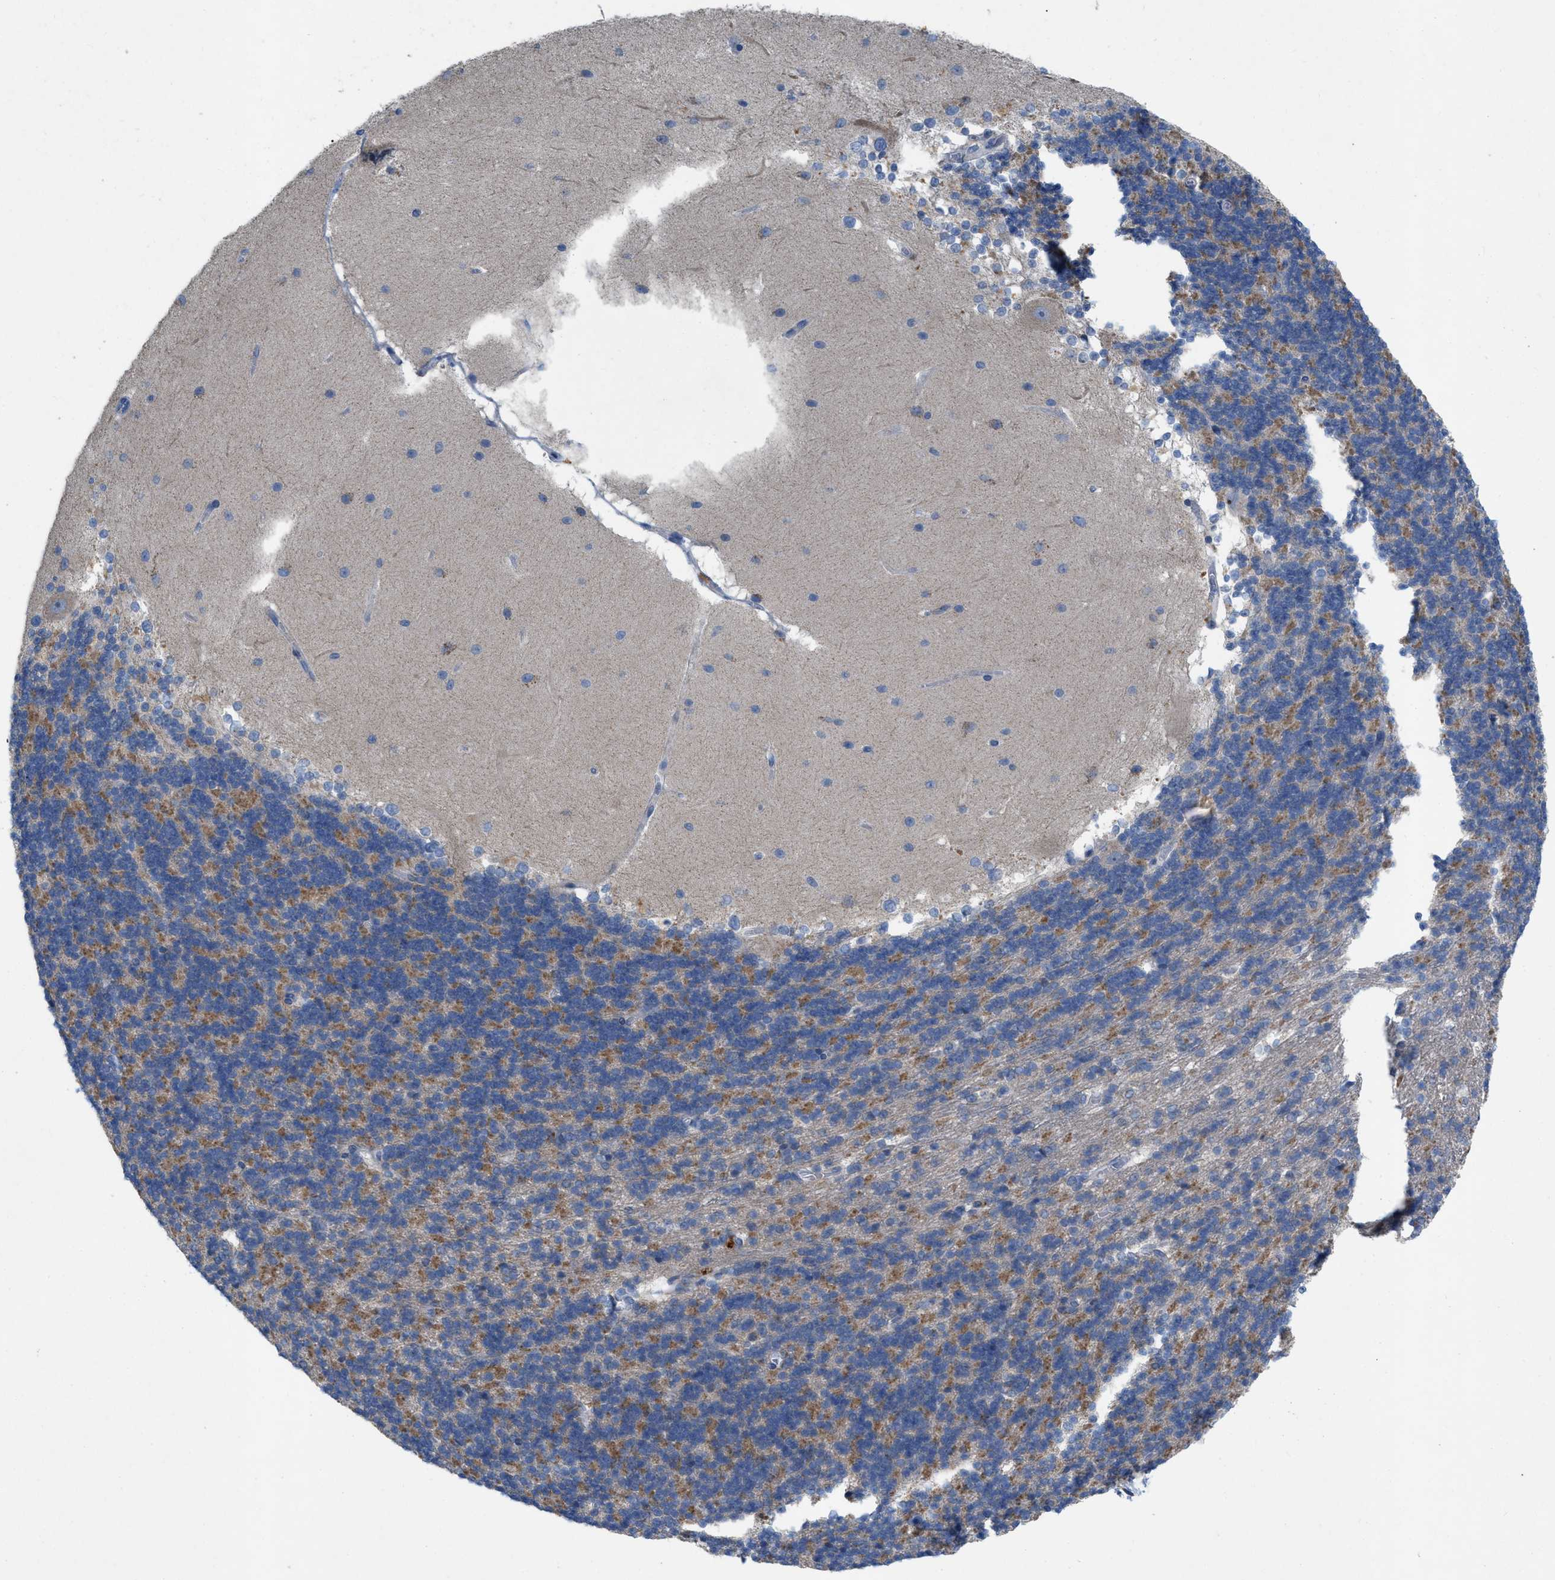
{"staining": {"intensity": "moderate", "quantity": "25%-75%", "location": "cytoplasmic/membranous"}, "tissue": "cerebellum", "cell_type": "Cells in granular layer", "image_type": "normal", "snomed": [{"axis": "morphology", "description": "Normal tissue, NOS"}, {"axis": "topography", "description": "Cerebellum"}], "caption": "A brown stain highlights moderate cytoplasmic/membranous positivity of a protein in cells in granular layer of unremarkable human cerebellum. (DAB = brown stain, brightfield microscopy at high magnification).", "gene": "PLPPR5", "patient": {"sex": "female", "age": 19}}